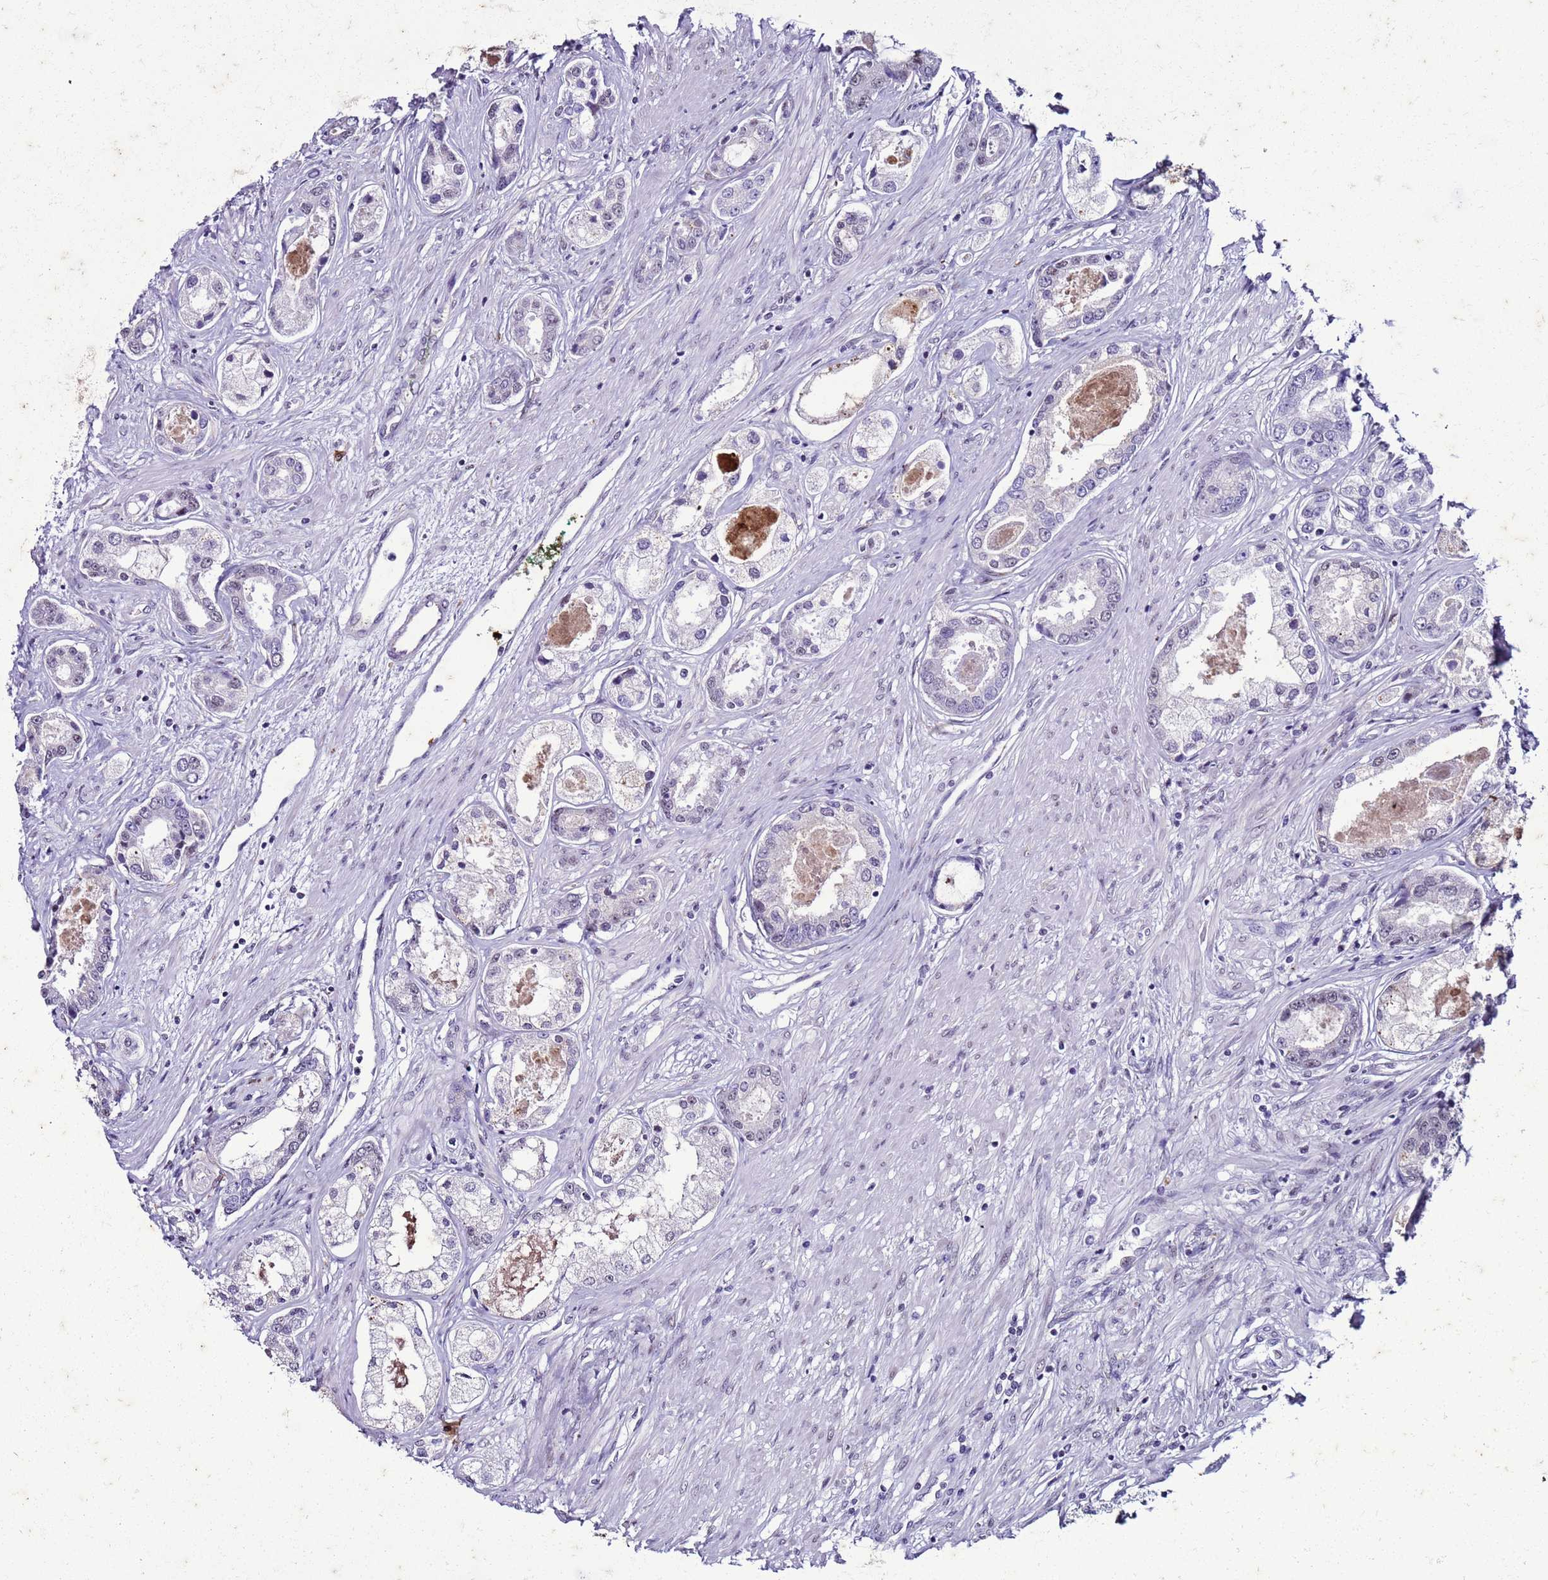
{"staining": {"intensity": "negative", "quantity": "none", "location": "none"}, "tissue": "prostate cancer", "cell_type": "Tumor cells", "image_type": "cancer", "snomed": [{"axis": "morphology", "description": "Adenocarcinoma, Low grade"}, {"axis": "topography", "description": "Prostate"}], "caption": "IHC of human prostate low-grade adenocarcinoma shows no expression in tumor cells.", "gene": "LRRC10B", "patient": {"sex": "male", "age": 68}}